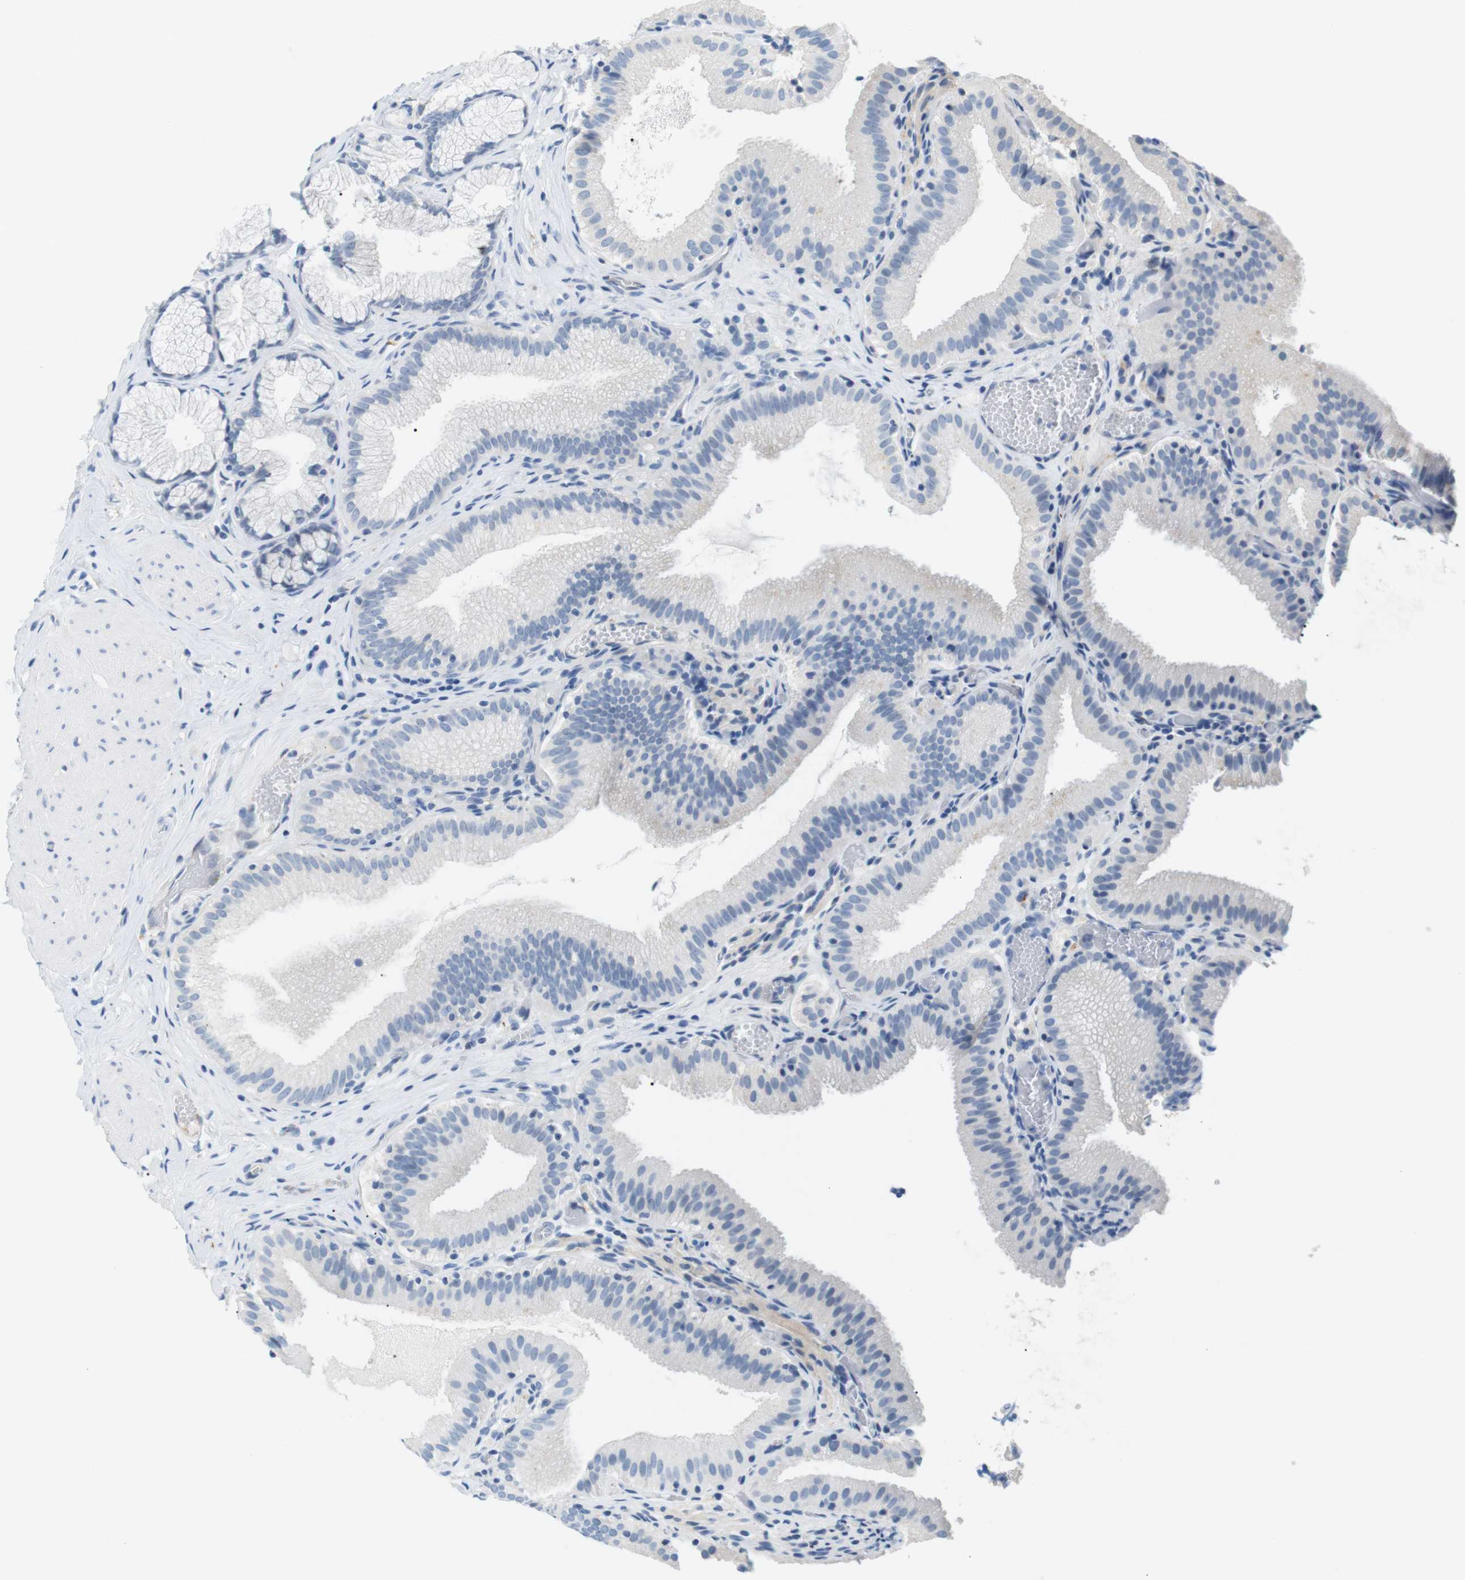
{"staining": {"intensity": "negative", "quantity": "none", "location": "none"}, "tissue": "gallbladder", "cell_type": "Glandular cells", "image_type": "normal", "snomed": [{"axis": "morphology", "description": "Normal tissue, NOS"}, {"axis": "topography", "description": "Gallbladder"}], "caption": "High power microscopy image of an immunohistochemistry histopathology image of unremarkable gallbladder, revealing no significant positivity in glandular cells. (Brightfield microscopy of DAB immunohistochemistry at high magnification).", "gene": "FCGRT", "patient": {"sex": "male", "age": 54}}